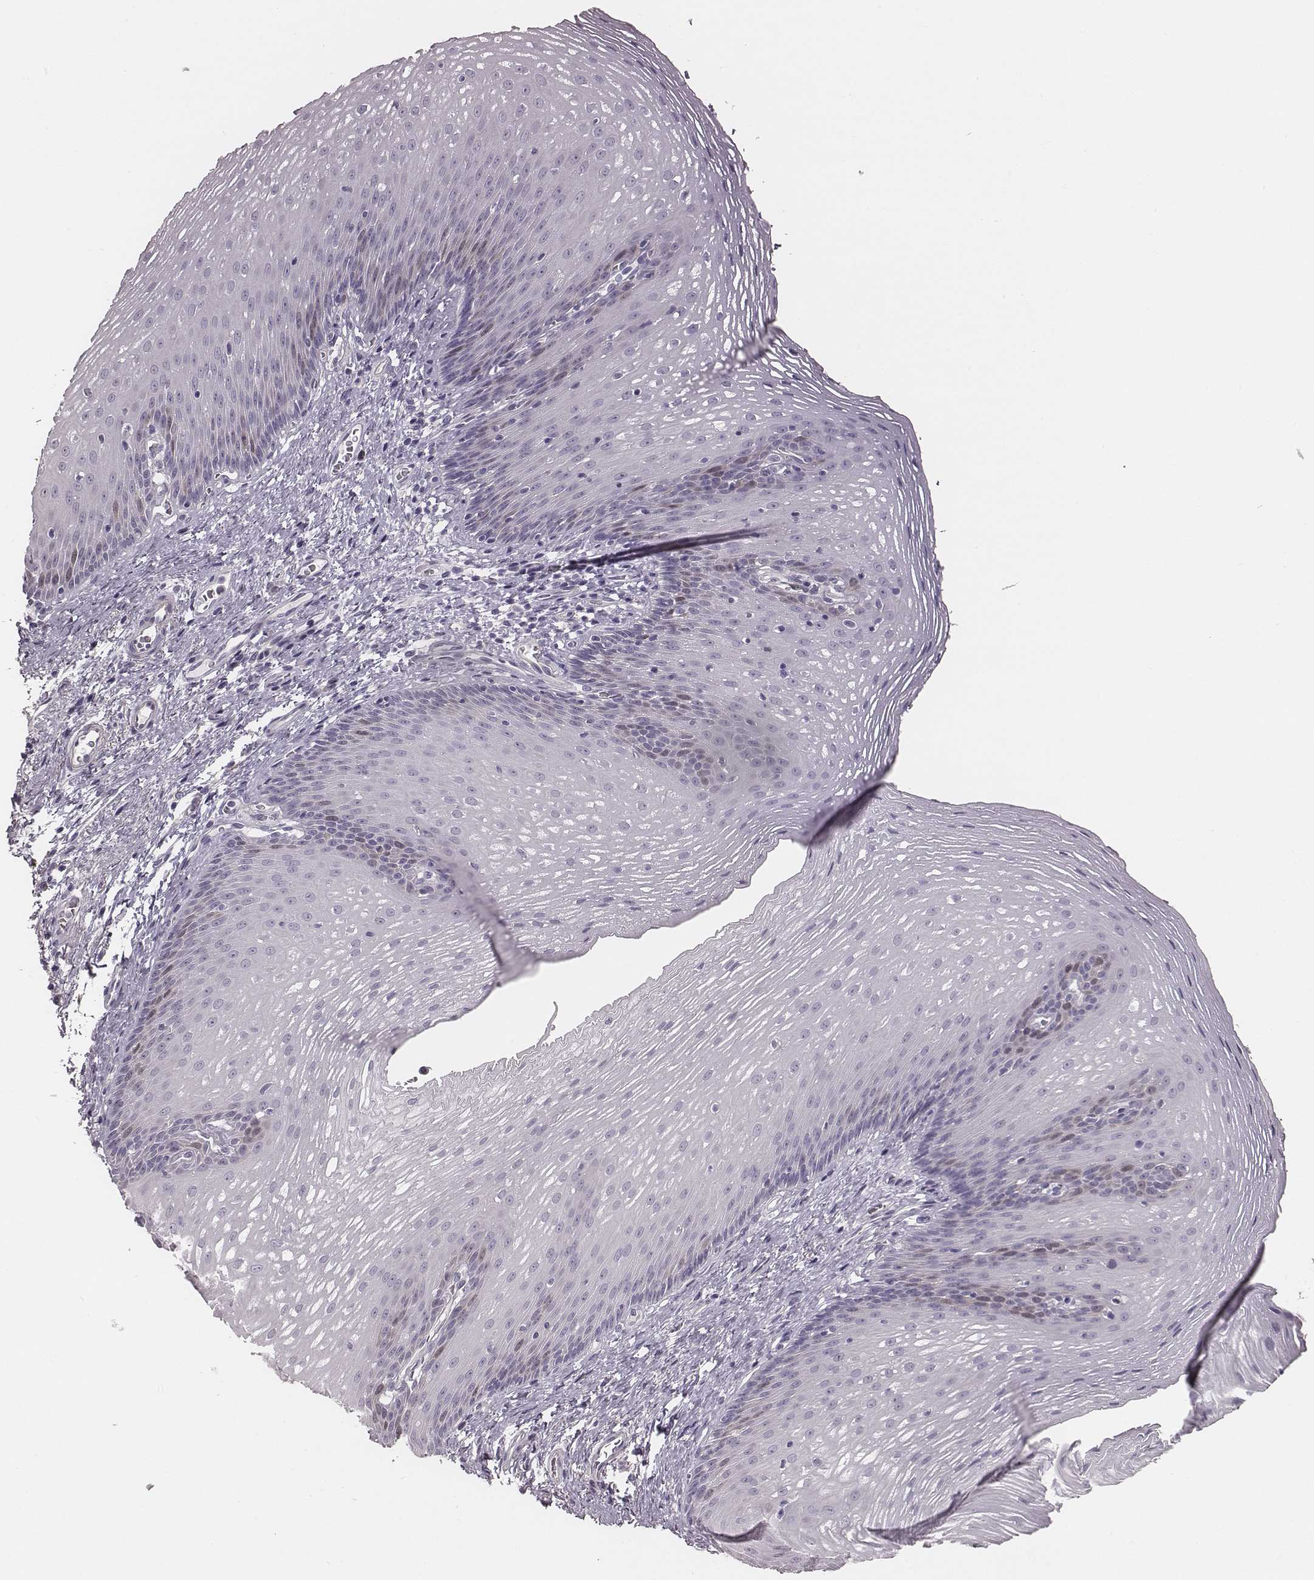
{"staining": {"intensity": "negative", "quantity": "none", "location": "none"}, "tissue": "esophagus", "cell_type": "Squamous epithelial cells", "image_type": "normal", "snomed": [{"axis": "morphology", "description": "Normal tissue, NOS"}, {"axis": "topography", "description": "Esophagus"}], "caption": "DAB (3,3'-diaminobenzidine) immunohistochemical staining of benign human esophagus displays no significant expression in squamous epithelial cells.", "gene": "PBK", "patient": {"sex": "male", "age": 76}}